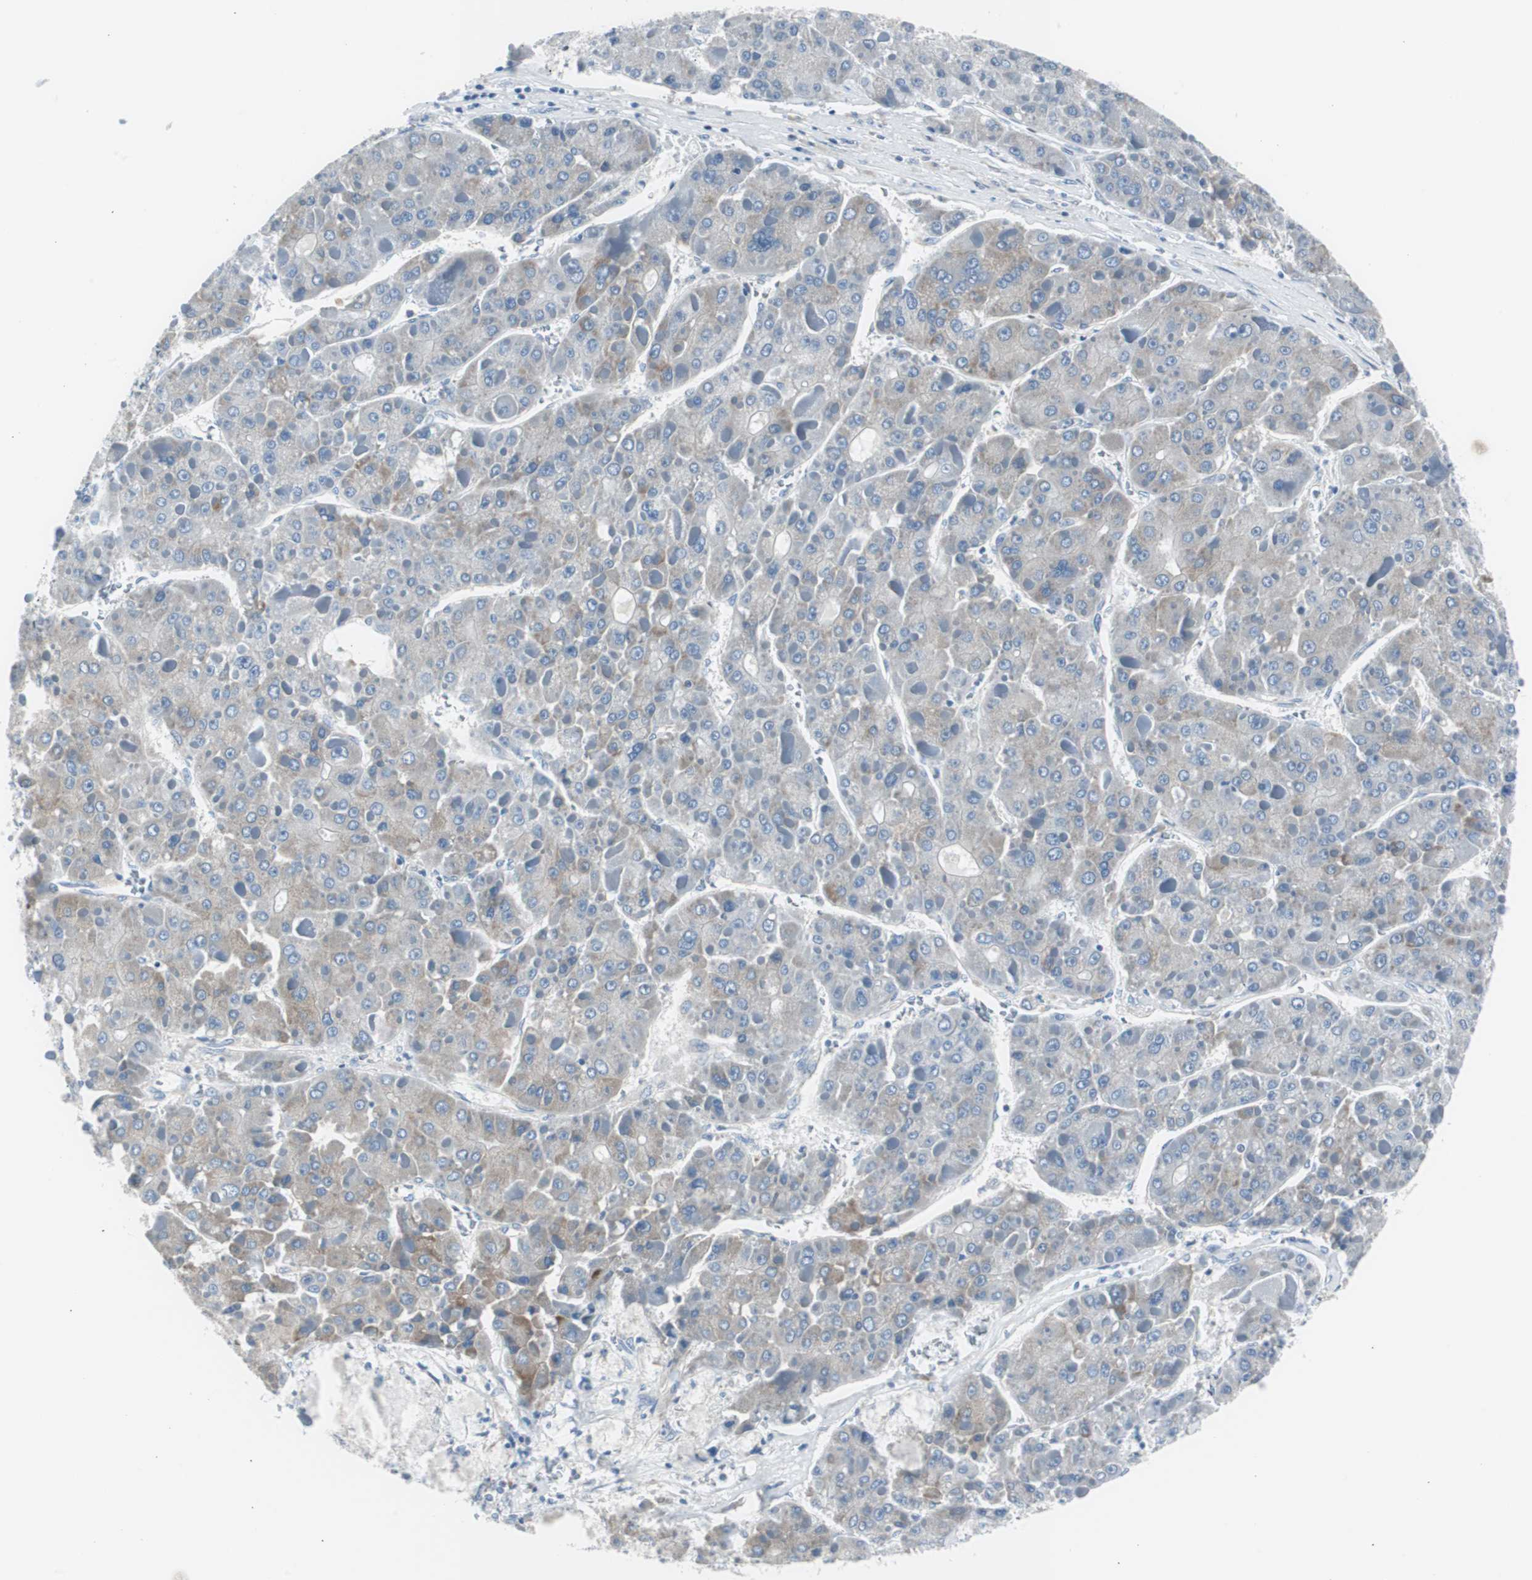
{"staining": {"intensity": "negative", "quantity": "none", "location": "none"}, "tissue": "liver cancer", "cell_type": "Tumor cells", "image_type": "cancer", "snomed": [{"axis": "morphology", "description": "Carcinoma, Hepatocellular, NOS"}, {"axis": "topography", "description": "Liver"}], "caption": "Liver cancer stained for a protein using IHC shows no positivity tumor cells.", "gene": "RPS12", "patient": {"sex": "female", "age": 73}}